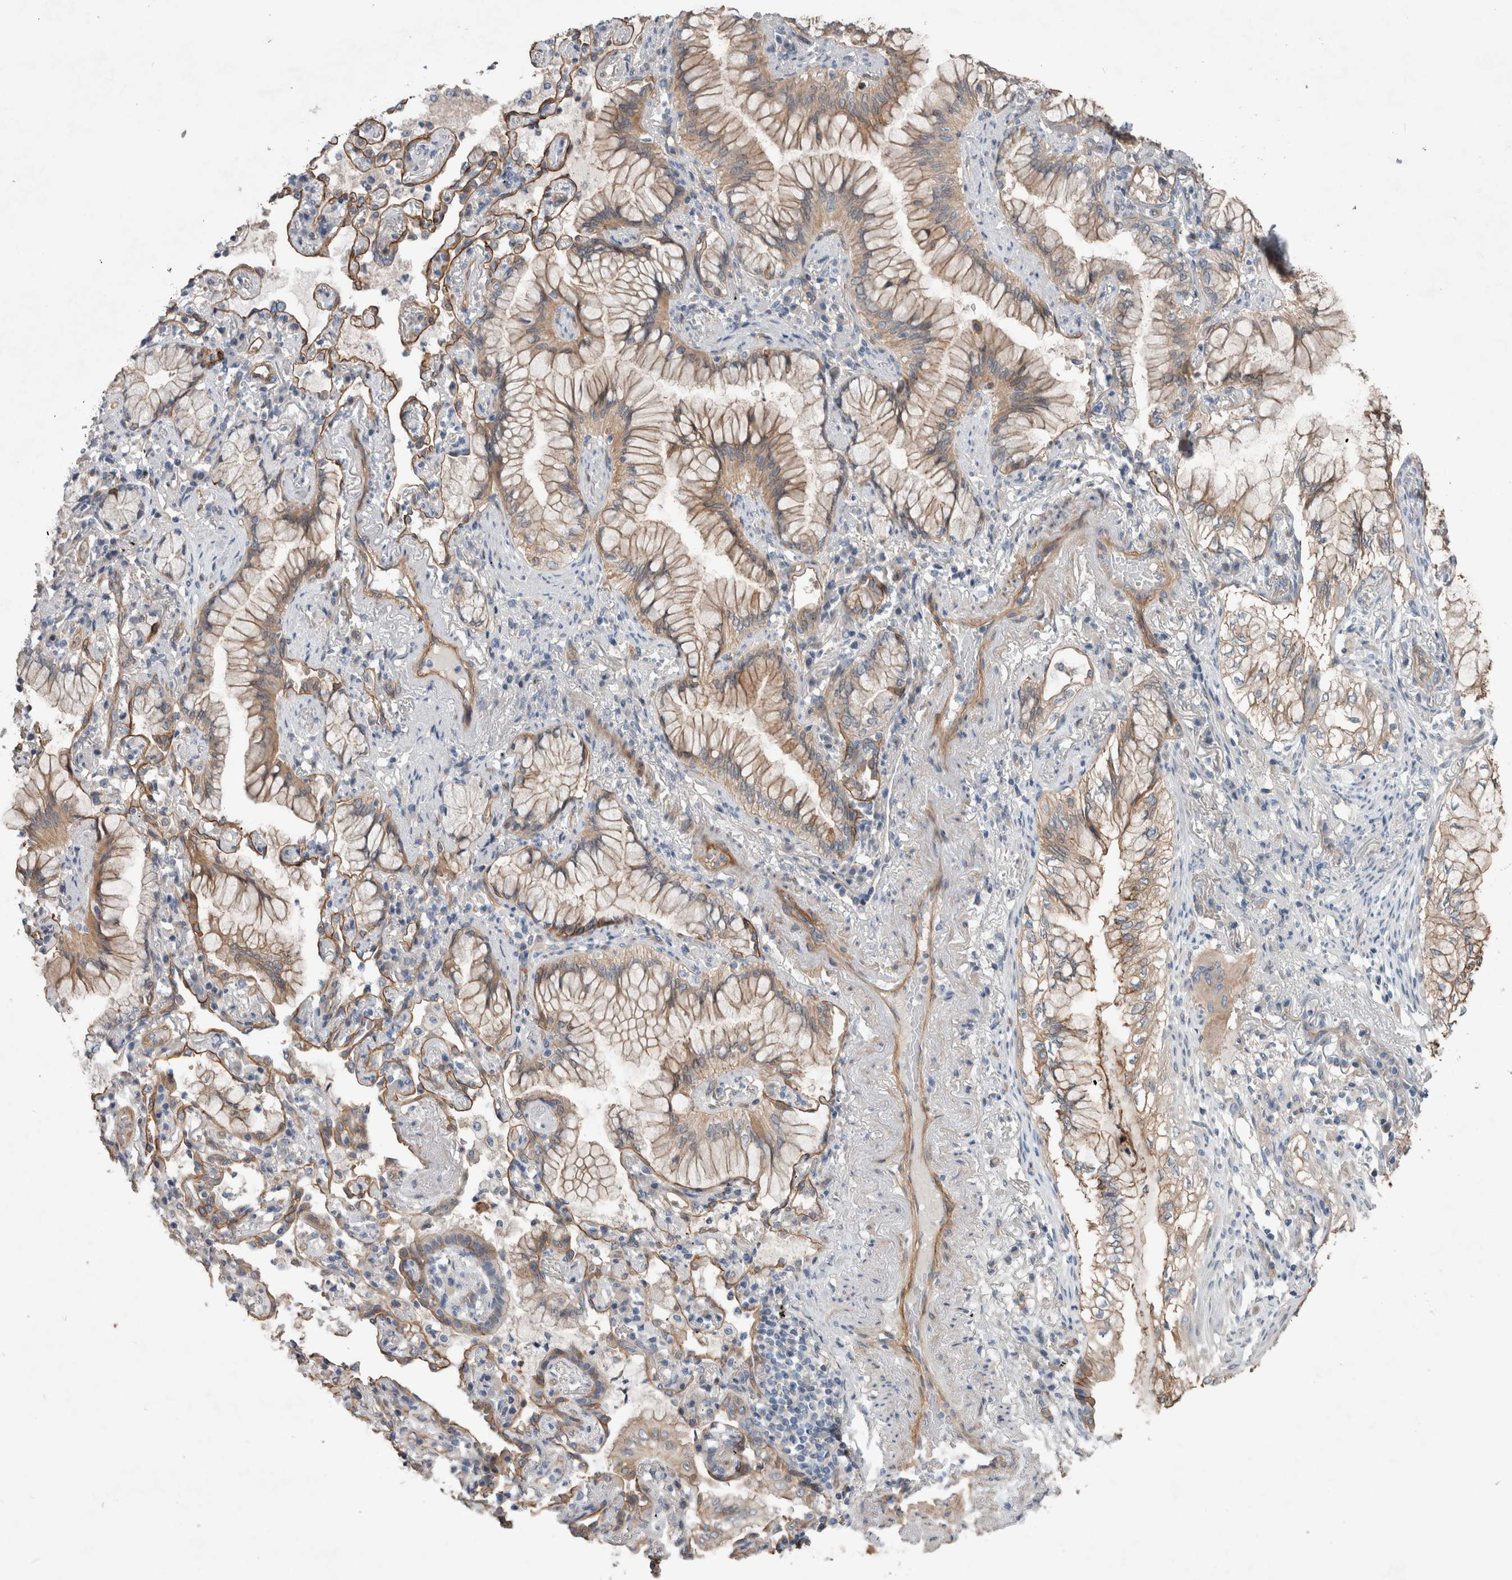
{"staining": {"intensity": "weak", "quantity": ">75%", "location": "cytoplasmic/membranous"}, "tissue": "lung cancer", "cell_type": "Tumor cells", "image_type": "cancer", "snomed": [{"axis": "morphology", "description": "Adenocarcinoma, NOS"}, {"axis": "topography", "description": "Lung"}], "caption": "Human lung adenocarcinoma stained with a brown dye exhibits weak cytoplasmic/membranous positive expression in approximately >75% of tumor cells.", "gene": "BCAM", "patient": {"sex": "female", "age": 70}}